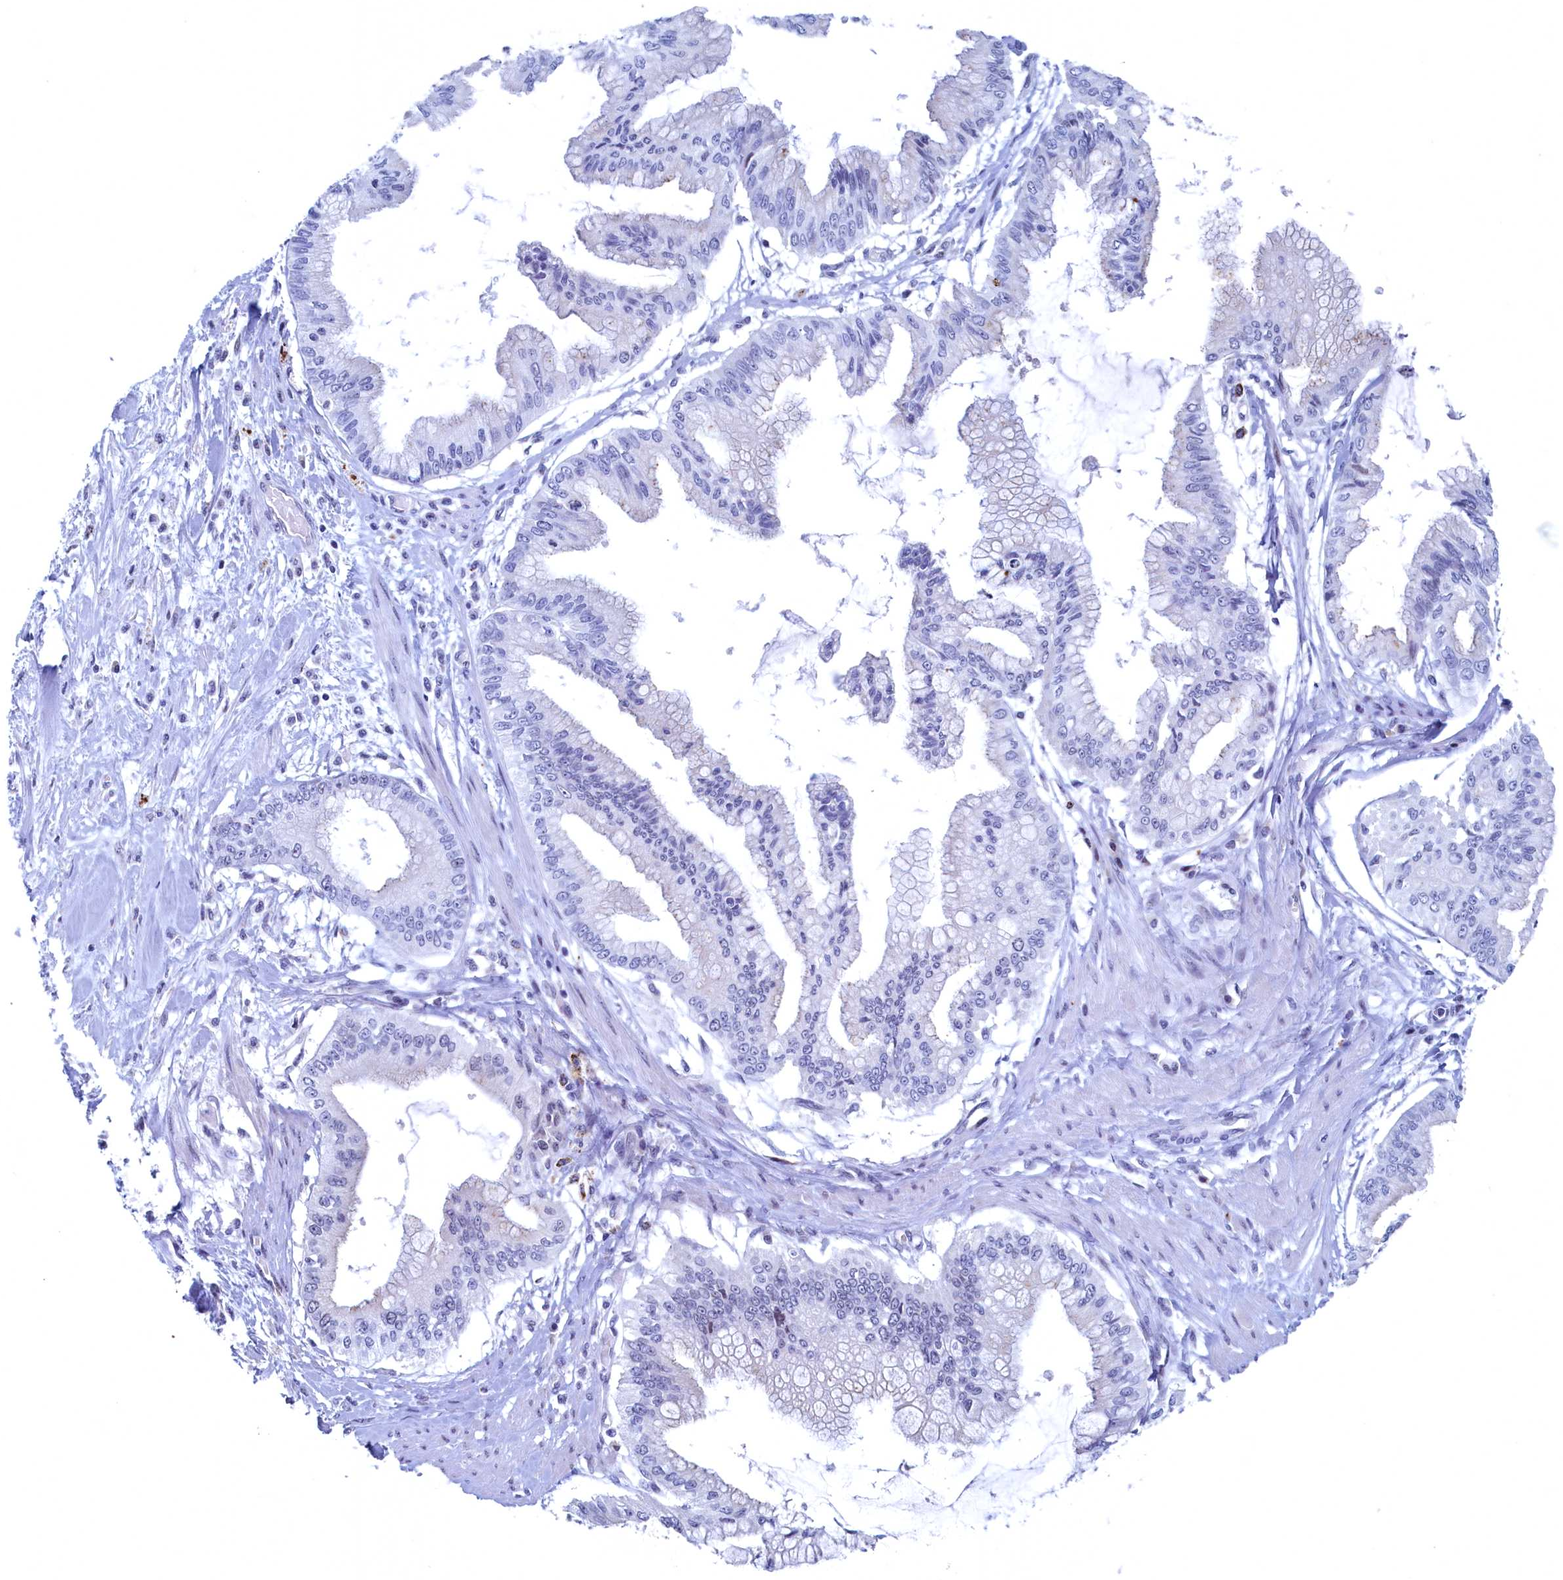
{"staining": {"intensity": "negative", "quantity": "none", "location": "none"}, "tissue": "pancreatic cancer", "cell_type": "Tumor cells", "image_type": "cancer", "snomed": [{"axis": "morphology", "description": "Adenocarcinoma, NOS"}, {"axis": "topography", "description": "Pancreas"}], "caption": "An immunohistochemistry histopathology image of pancreatic cancer is shown. There is no staining in tumor cells of pancreatic cancer. Brightfield microscopy of immunohistochemistry stained with DAB (brown) and hematoxylin (blue), captured at high magnification.", "gene": "WDR76", "patient": {"sex": "male", "age": 46}}